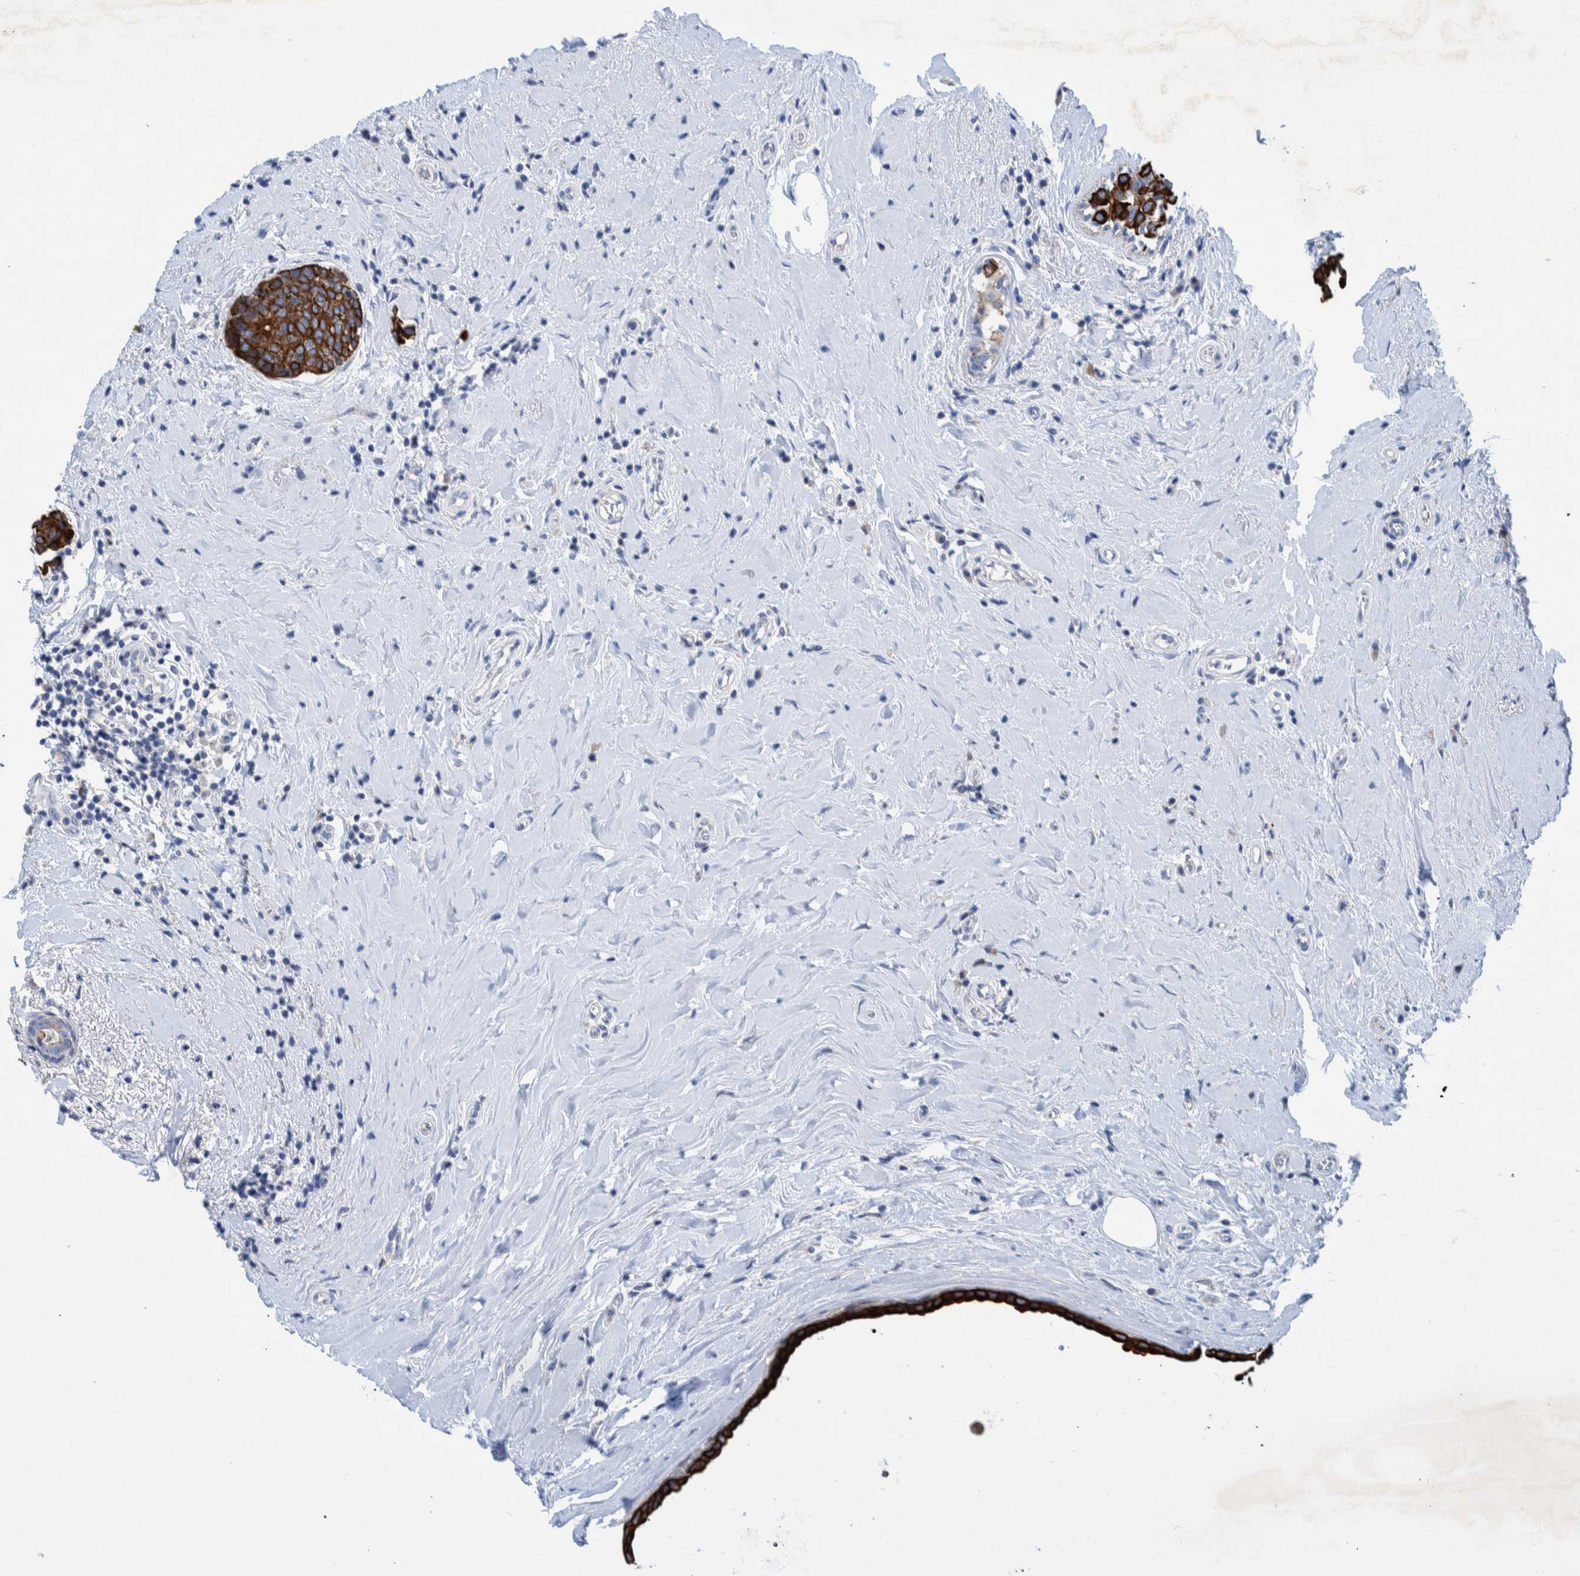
{"staining": {"intensity": "strong", "quantity": ">75%", "location": "cytoplasmic/membranous"}, "tissue": "breast cancer", "cell_type": "Tumor cells", "image_type": "cancer", "snomed": [{"axis": "morphology", "description": "Duct carcinoma"}, {"axis": "topography", "description": "Breast"}], "caption": "Immunohistochemical staining of human breast invasive ductal carcinoma exhibits high levels of strong cytoplasmic/membranous expression in about >75% of tumor cells. (IHC, brightfield microscopy, high magnification).", "gene": "MKS1", "patient": {"sex": "female", "age": 55}}